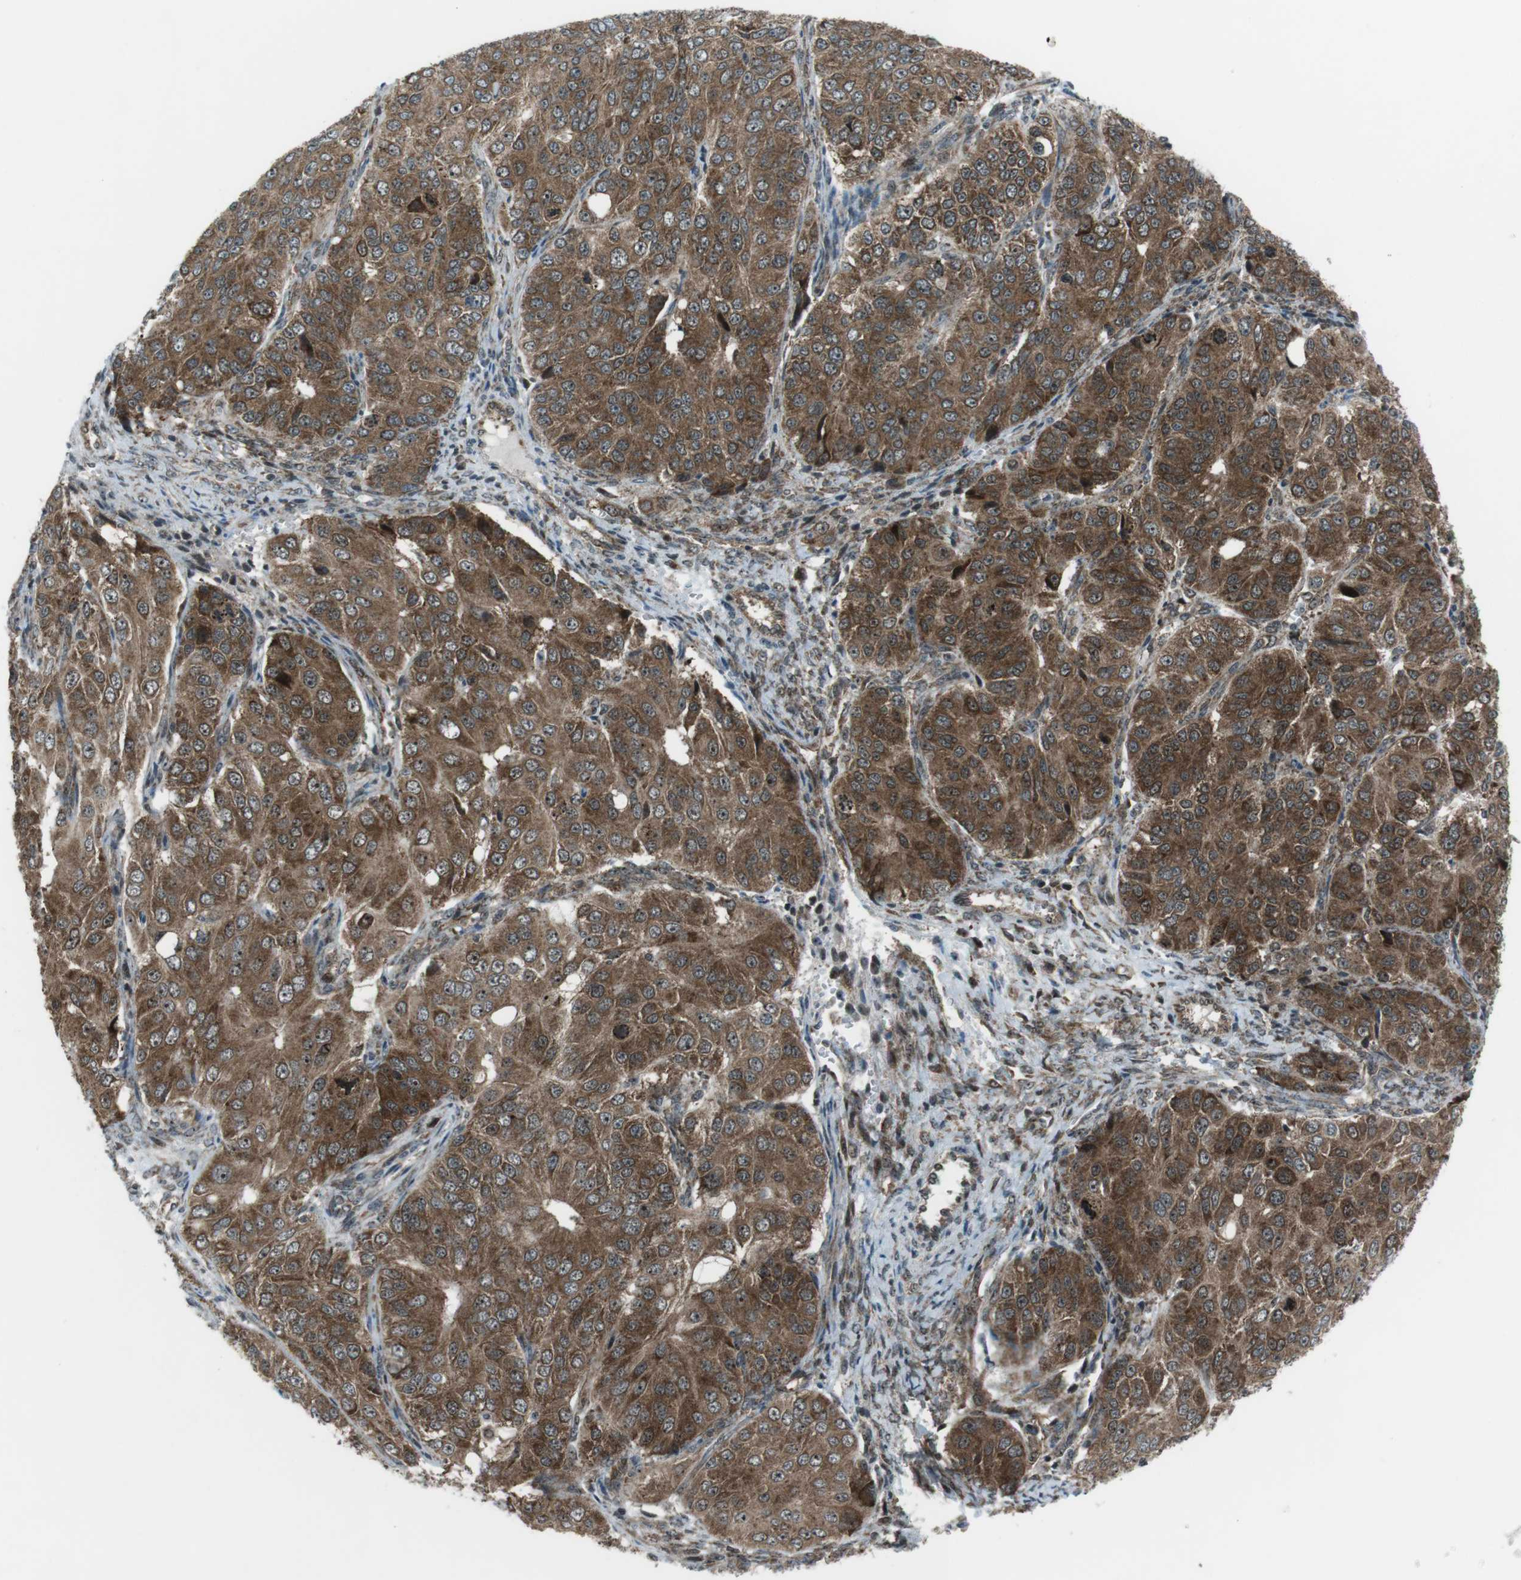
{"staining": {"intensity": "moderate", "quantity": ">75%", "location": "cytoplasmic/membranous"}, "tissue": "ovarian cancer", "cell_type": "Tumor cells", "image_type": "cancer", "snomed": [{"axis": "morphology", "description": "Carcinoma, endometroid"}, {"axis": "topography", "description": "Ovary"}], "caption": "This histopathology image demonstrates IHC staining of endometroid carcinoma (ovarian), with medium moderate cytoplasmic/membranous positivity in about >75% of tumor cells.", "gene": "CSNK1D", "patient": {"sex": "female", "age": 51}}